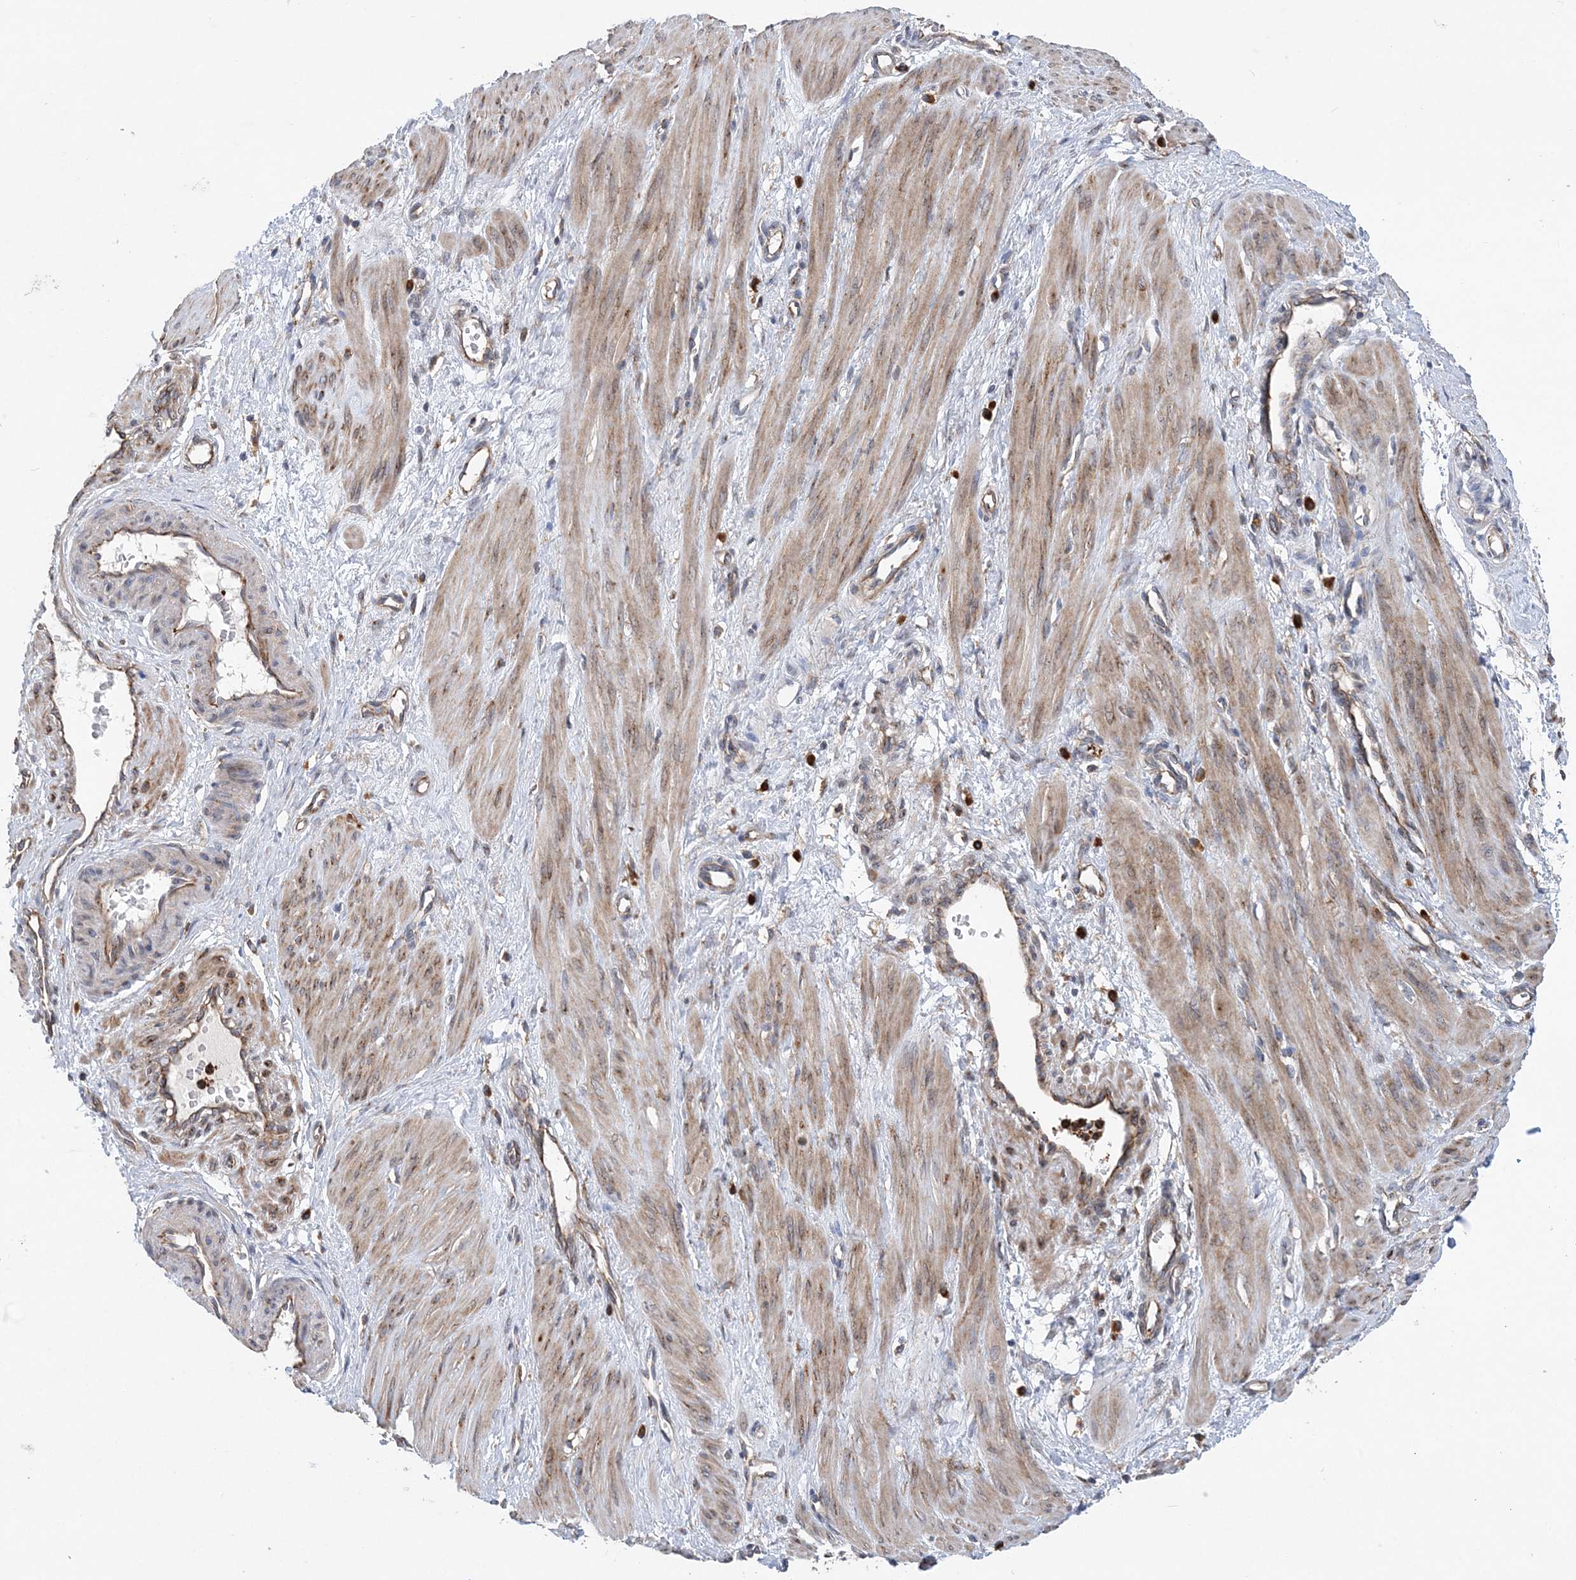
{"staining": {"intensity": "moderate", "quantity": ">75%", "location": "cytoplasmic/membranous"}, "tissue": "smooth muscle", "cell_type": "Smooth muscle cells", "image_type": "normal", "snomed": [{"axis": "morphology", "description": "Normal tissue, NOS"}, {"axis": "topography", "description": "Endometrium"}], "caption": "Immunohistochemistry photomicrograph of normal smooth muscle: smooth muscle stained using immunohistochemistry exhibits medium levels of moderate protein expression localized specifically in the cytoplasmic/membranous of smooth muscle cells, appearing as a cytoplasmic/membranous brown color.", "gene": "PTTG1IP", "patient": {"sex": "female", "age": 33}}